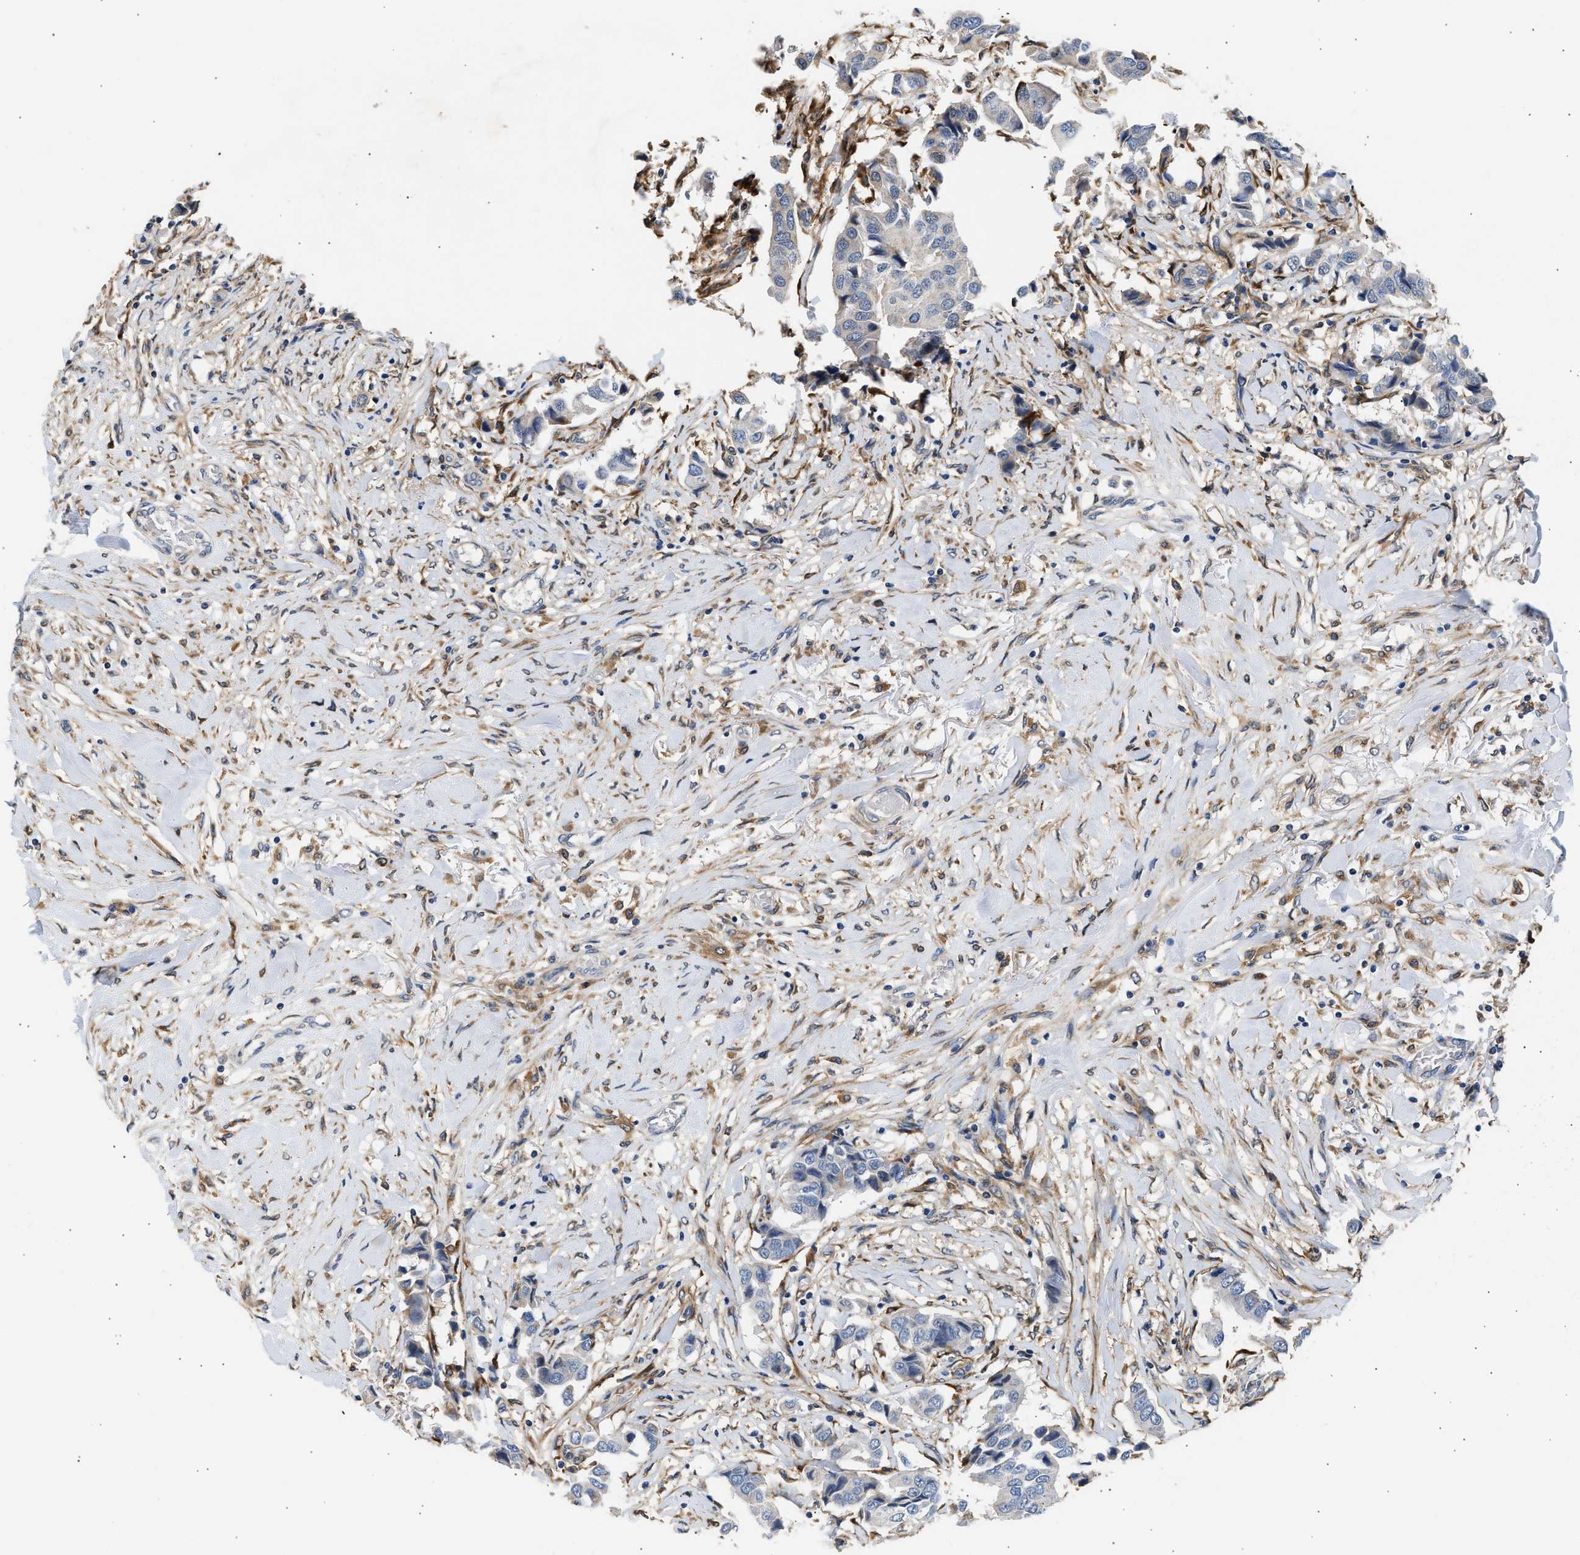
{"staining": {"intensity": "negative", "quantity": "none", "location": "none"}, "tissue": "breast cancer", "cell_type": "Tumor cells", "image_type": "cancer", "snomed": [{"axis": "morphology", "description": "Duct carcinoma"}, {"axis": "topography", "description": "Breast"}], "caption": "Breast cancer (infiltrating ductal carcinoma) was stained to show a protein in brown. There is no significant positivity in tumor cells. (DAB (3,3'-diaminobenzidine) IHC with hematoxylin counter stain).", "gene": "RAB31", "patient": {"sex": "female", "age": 80}}